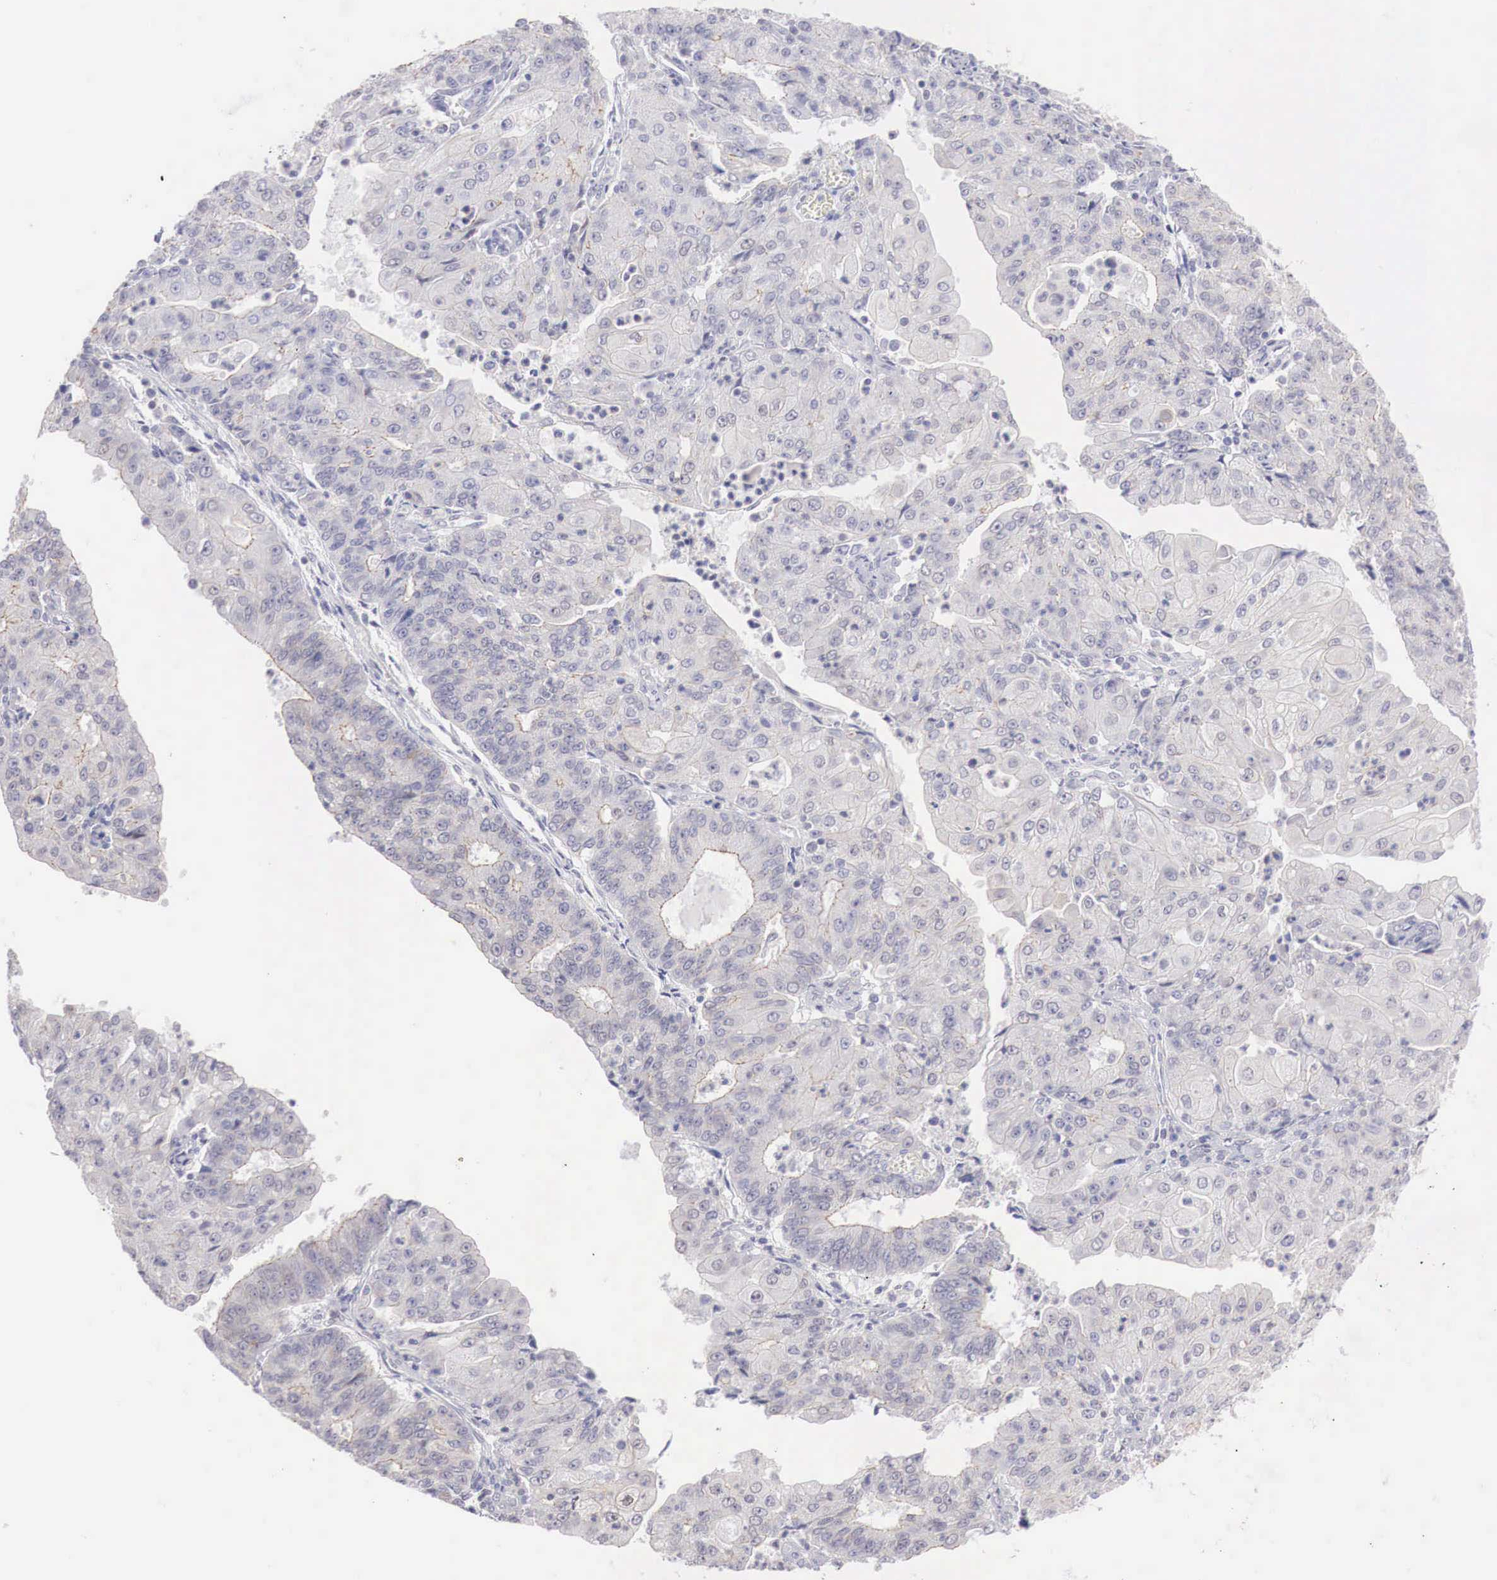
{"staining": {"intensity": "negative", "quantity": "none", "location": "none"}, "tissue": "endometrial cancer", "cell_type": "Tumor cells", "image_type": "cancer", "snomed": [{"axis": "morphology", "description": "Adenocarcinoma, NOS"}, {"axis": "topography", "description": "Endometrium"}], "caption": "Tumor cells are negative for brown protein staining in endometrial cancer.", "gene": "TRIM13", "patient": {"sex": "female", "age": 56}}